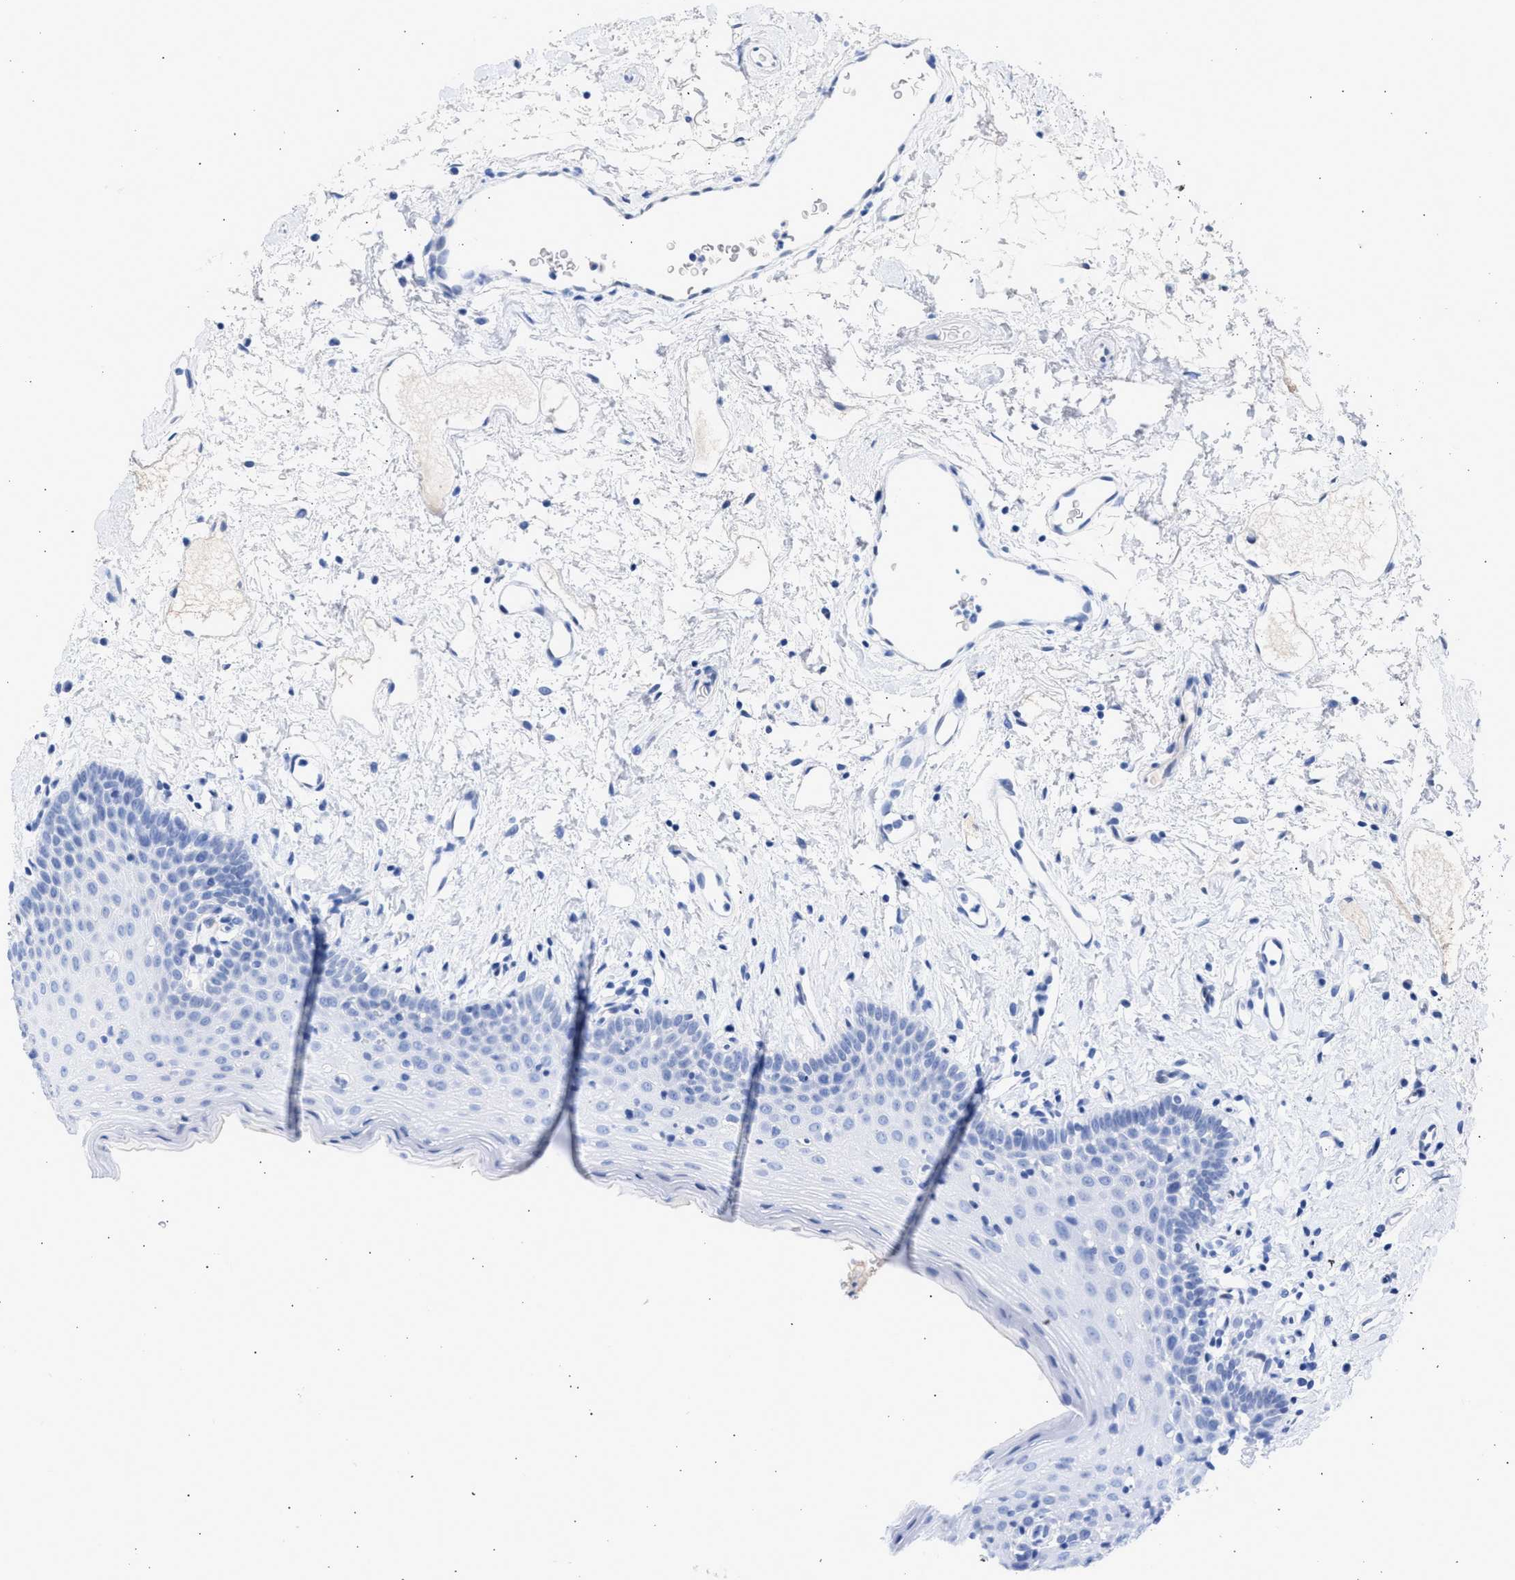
{"staining": {"intensity": "negative", "quantity": "none", "location": "none"}, "tissue": "oral mucosa", "cell_type": "Squamous epithelial cells", "image_type": "normal", "snomed": [{"axis": "morphology", "description": "Normal tissue, NOS"}, {"axis": "topography", "description": "Oral tissue"}], "caption": "The IHC image has no significant staining in squamous epithelial cells of oral mucosa. (DAB (3,3'-diaminobenzidine) IHC, high magnification).", "gene": "RSPH1", "patient": {"sex": "male", "age": 66}}